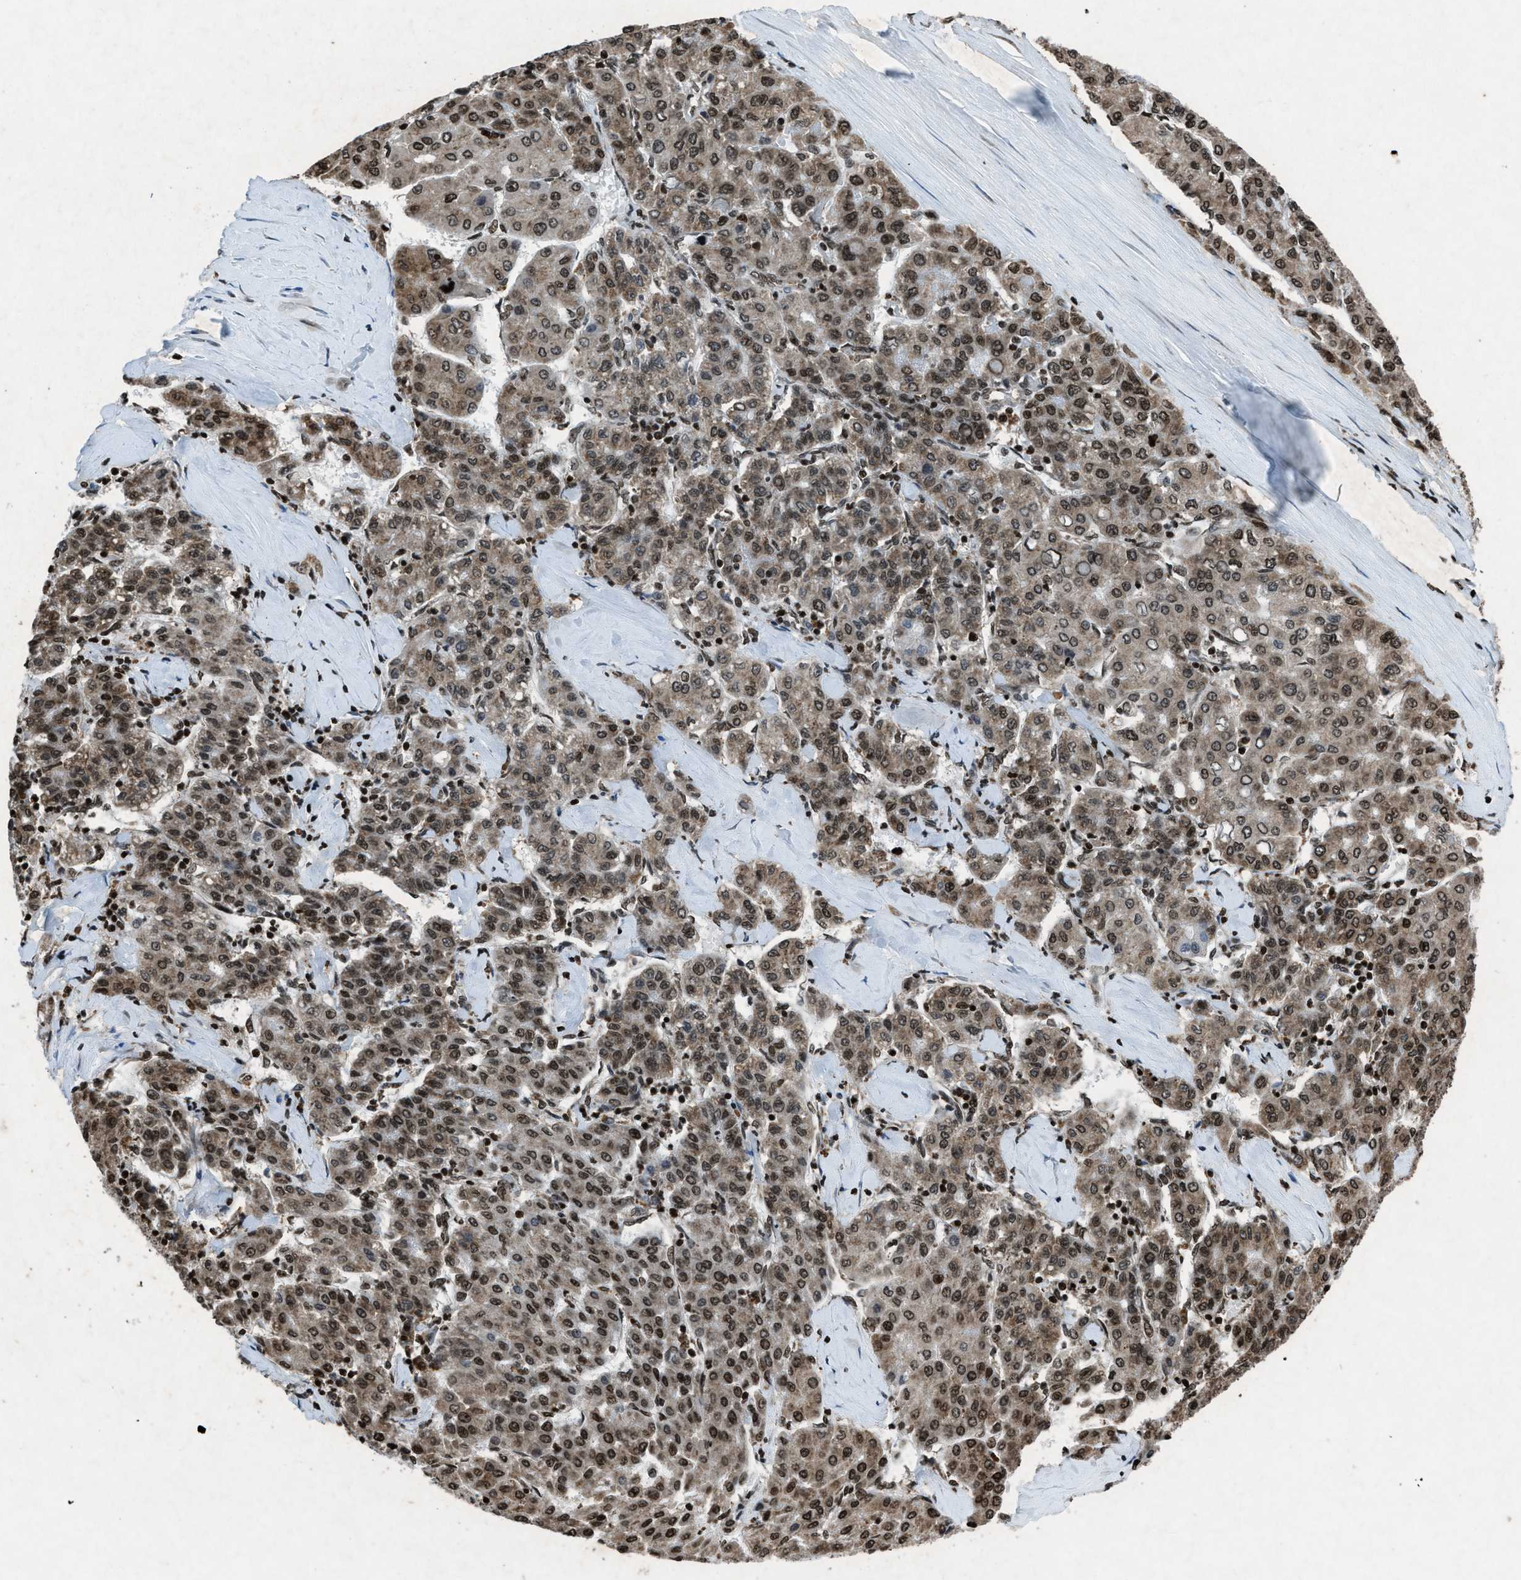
{"staining": {"intensity": "moderate", "quantity": ">75%", "location": "nuclear"}, "tissue": "liver cancer", "cell_type": "Tumor cells", "image_type": "cancer", "snomed": [{"axis": "morphology", "description": "Carcinoma, Hepatocellular, NOS"}, {"axis": "topography", "description": "Liver"}], "caption": "Immunohistochemical staining of human liver cancer (hepatocellular carcinoma) exhibits medium levels of moderate nuclear expression in approximately >75% of tumor cells.", "gene": "NXF1", "patient": {"sex": "male", "age": 65}}